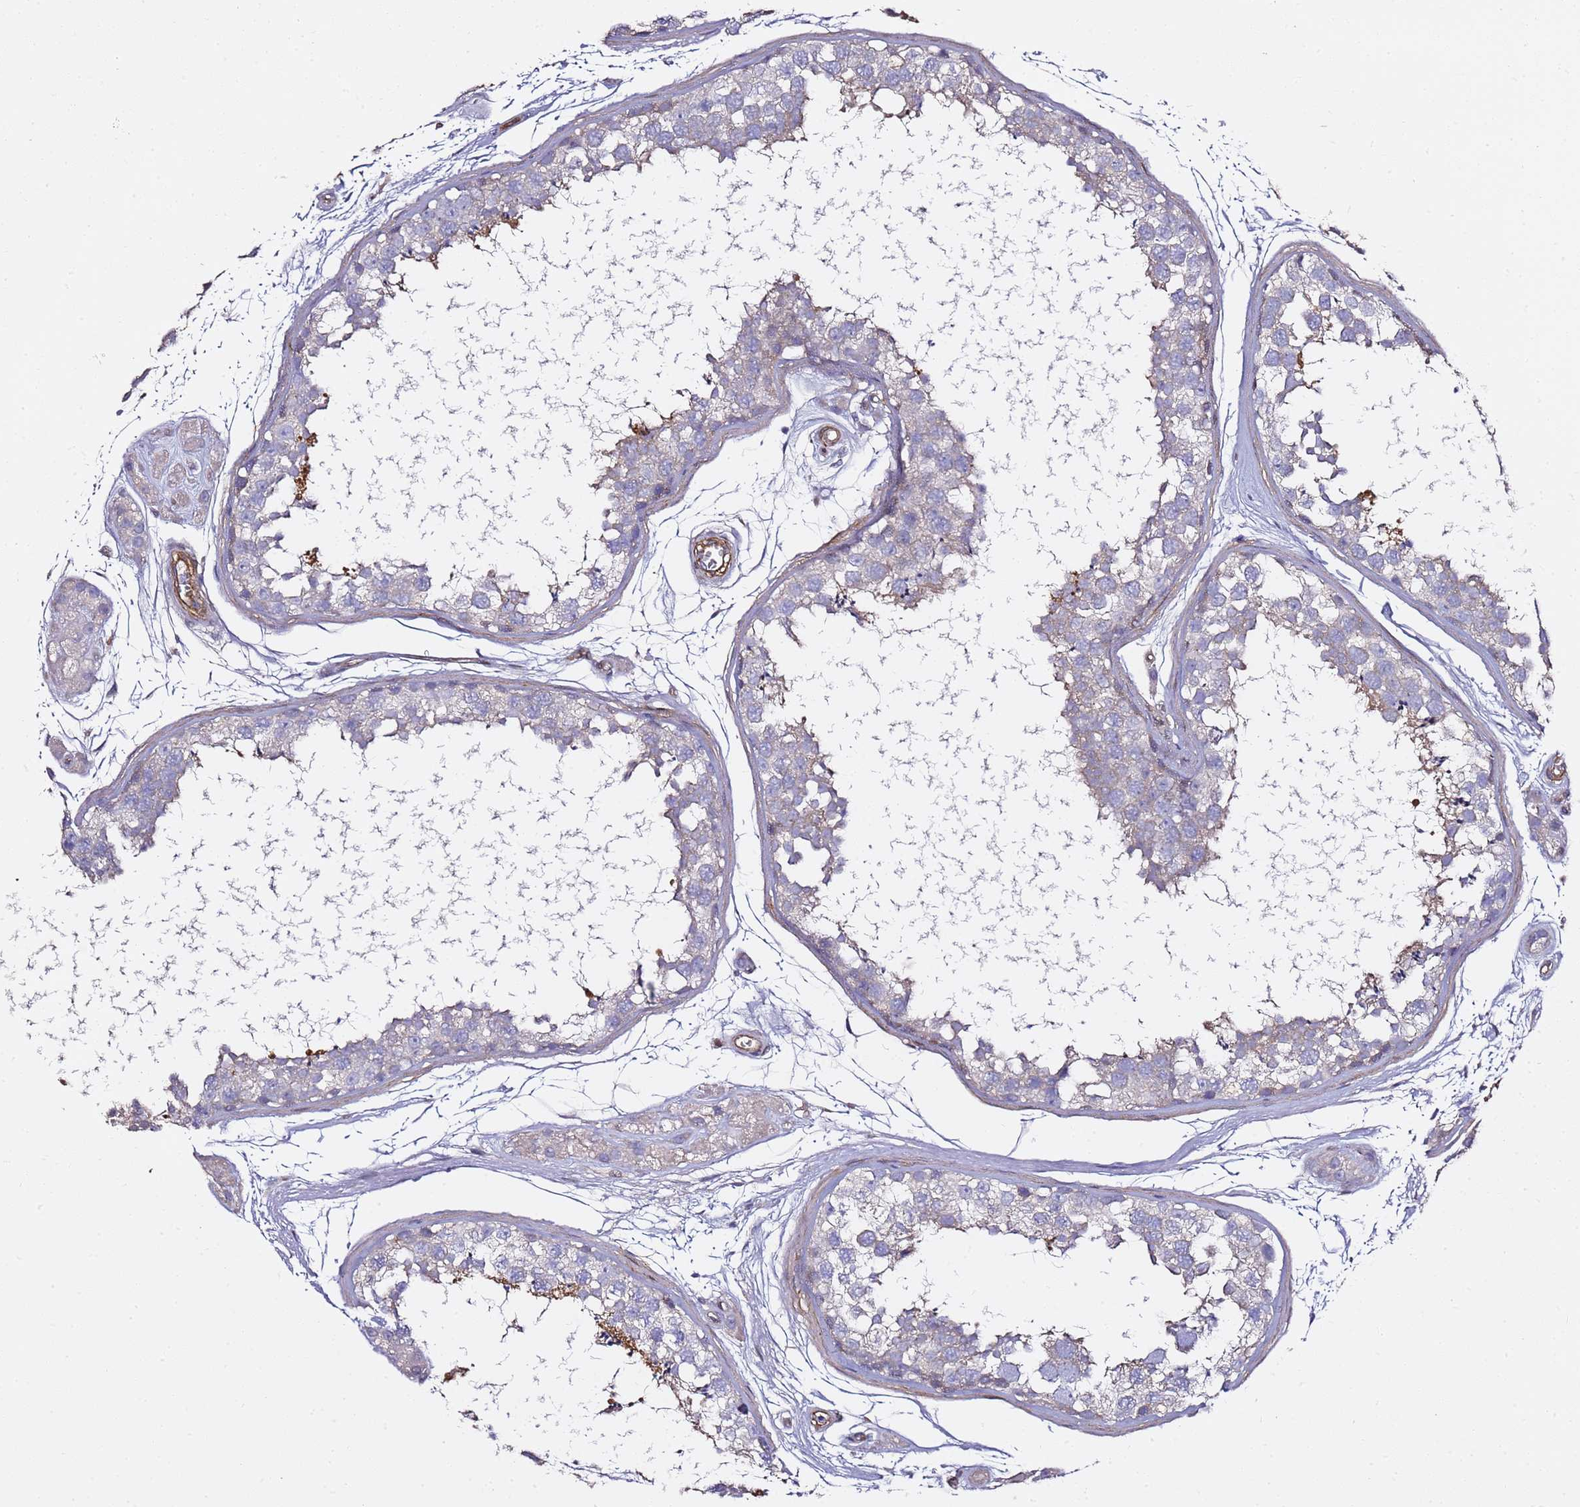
{"staining": {"intensity": "moderate", "quantity": "<25%", "location": "cytoplasmic/membranous"}, "tissue": "testis", "cell_type": "Cells in seminiferous ducts", "image_type": "normal", "snomed": [{"axis": "morphology", "description": "Normal tissue, NOS"}, {"axis": "topography", "description": "Testis"}], "caption": "Protein expression analysis of benign testis displays moderate cytoplasmic/membranous positivity in about <25% of cells in seminiferous ducts. (DAB (3,3'-diaminobenzidine) IHC, brown staining for protein, blue staining for nuclei).", "gene": "EPS8L1", "patient": {"sex": "male", "age": 56}}